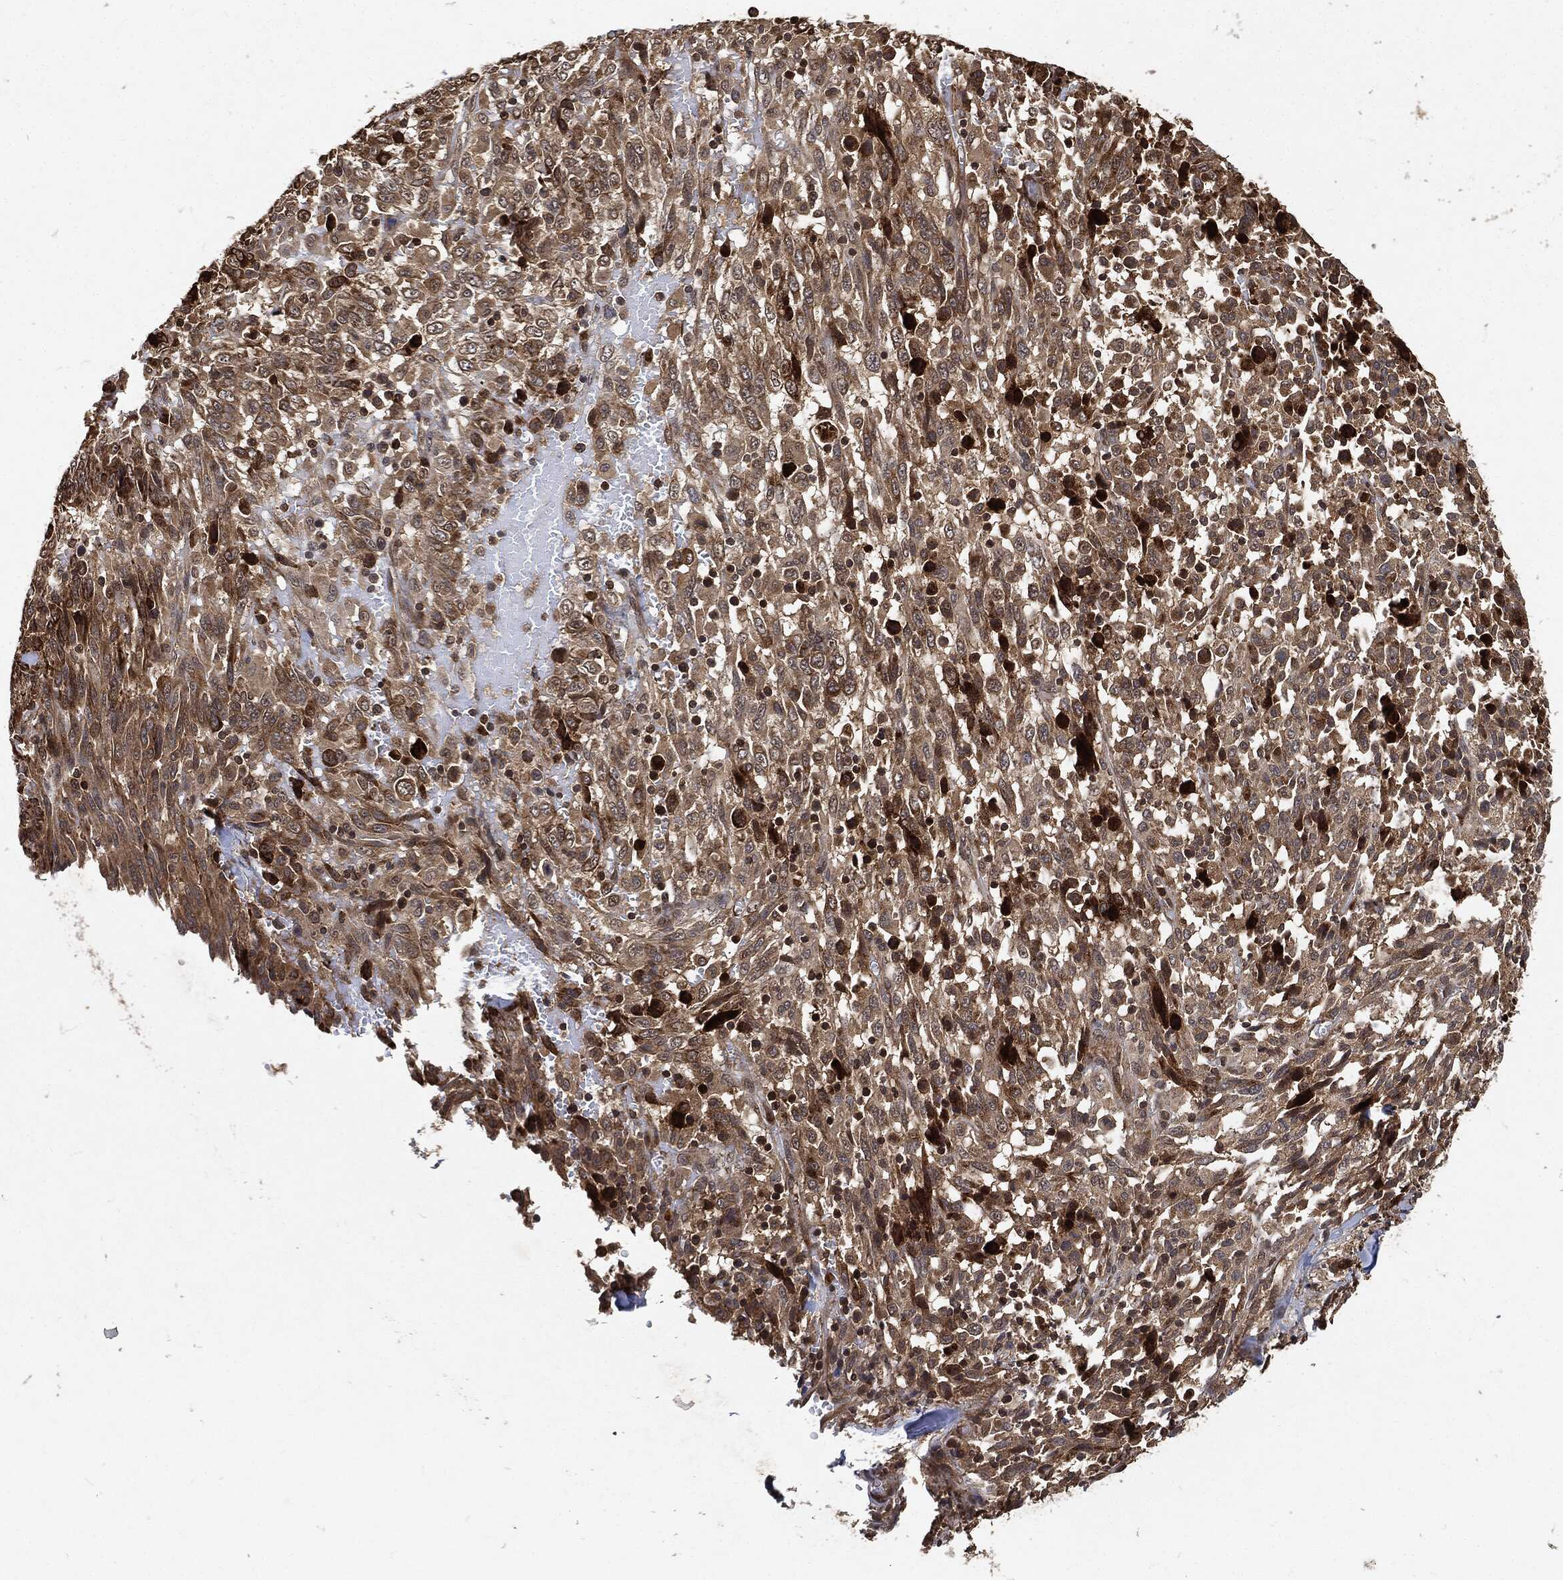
{"staining": {"intensity": "moderate", "quantity": ">75%", "location": "cytoplasmic/membranous"}, "tissue": "melanoma", "cell_type": "Tumor cells", "image_type": "cancer", "snomed": [{"axis": "morphology", "description": "Malignant melanoma, NOS"}, {"axis": "topography", "description": "Skin"}], "caption": "Brown immunohistochemical staining in melanoma shows moderate cytoplasmic/membranous expression in approximately >75% of tumor cells.", "gene": "ZNF226", "patient": {"sex": "female", "age": 91}}